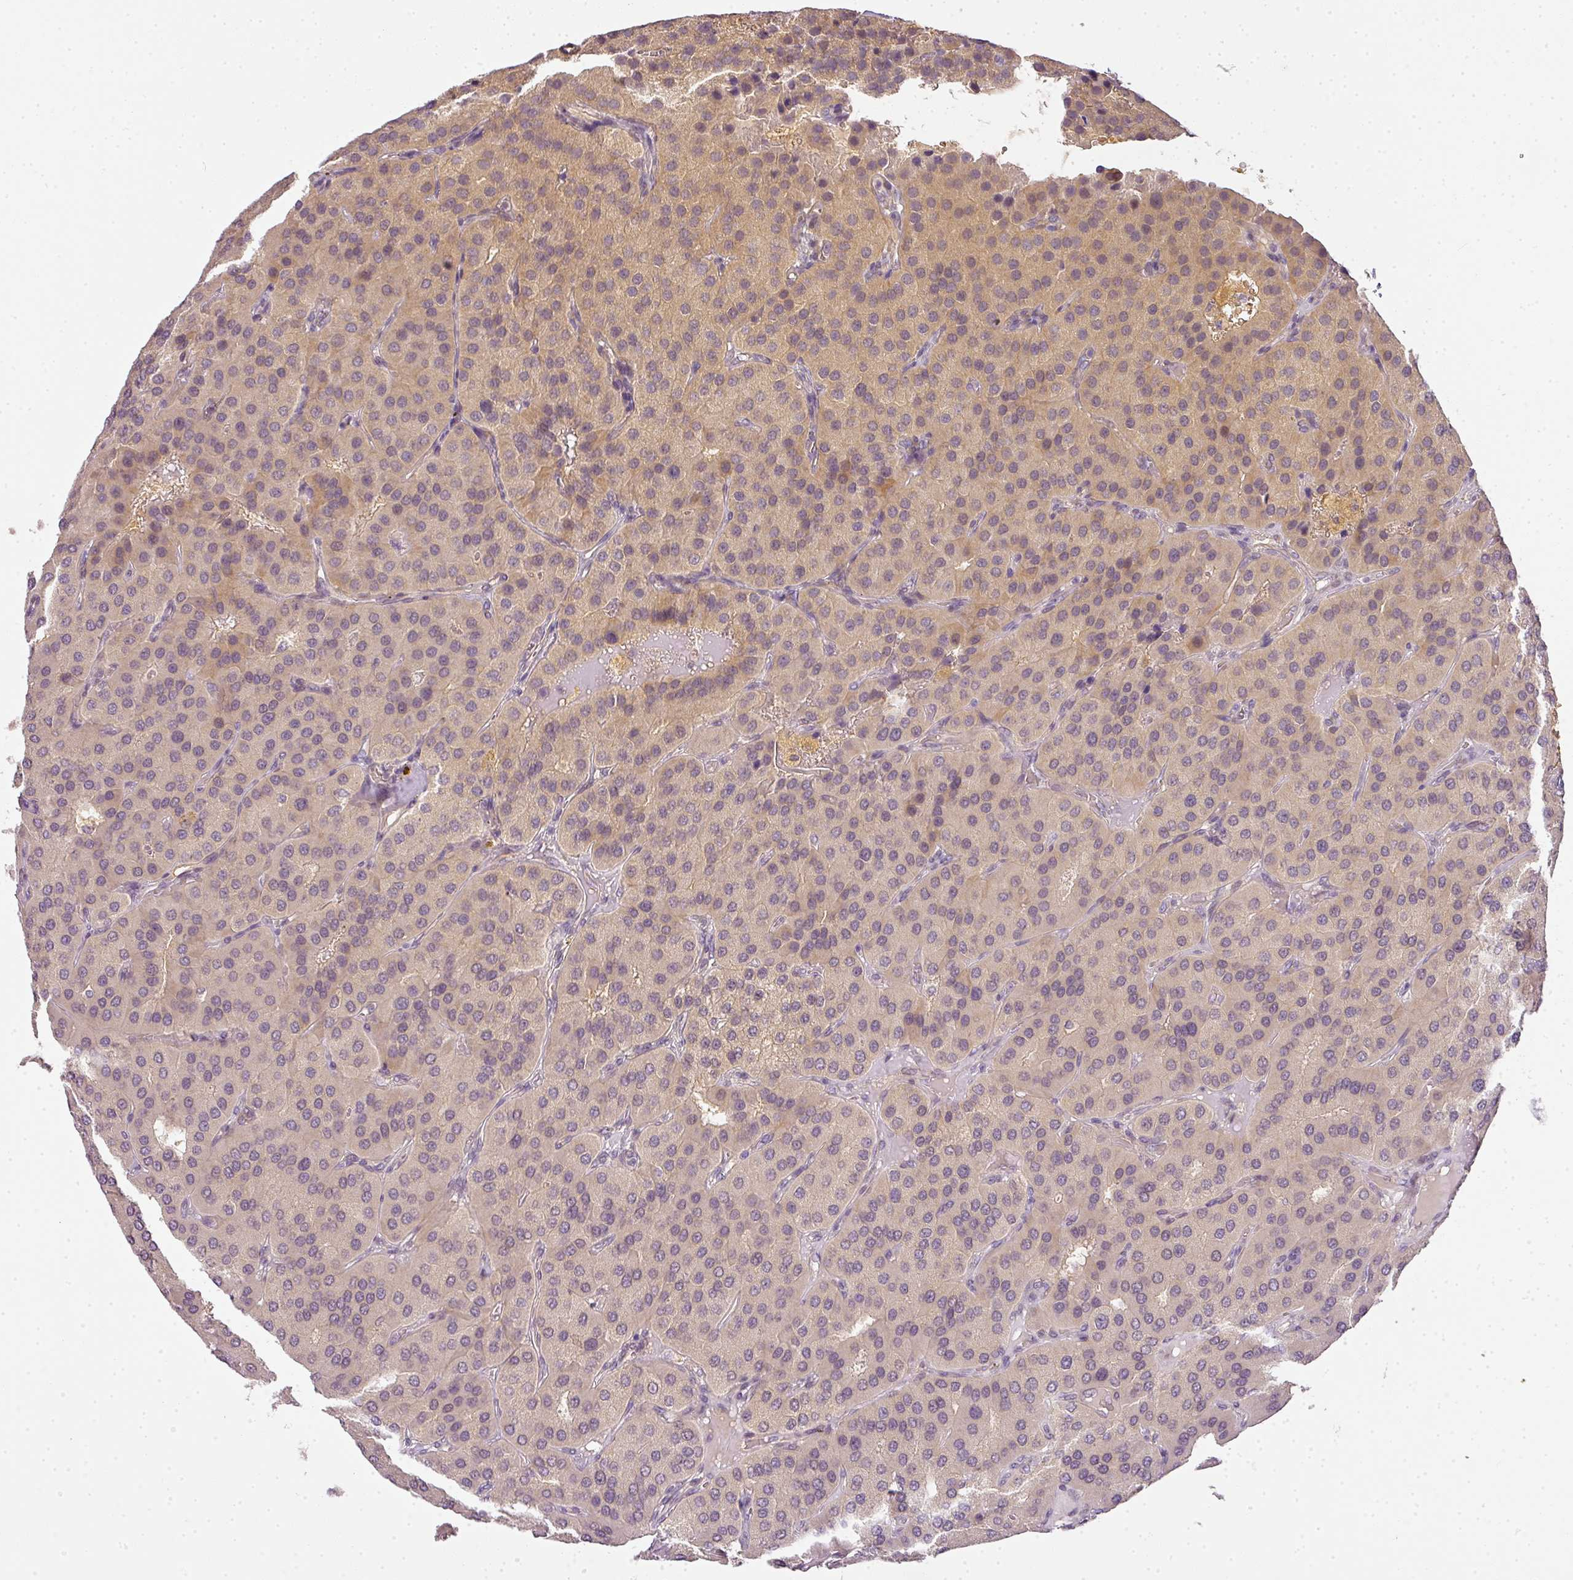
{"staining": {"intensity": "weak", "quantity": "25%-75%", "location": "cytoplasmic/membranous,nuclear"}, "tissue": "parathyroid gland", "cell_type": "Glandular cells", "image_type": "normal", "snomed": [{"axis": "morphology", "description": "Normal tissue, NOS"}, {"axis": "morphology", "description": "Adenoma, NOS"}, {"axis": "topography", "description": "Parathyroid gland"}], "caption": "This micrograph exhibits immunohistochemistry (IHC) staining of benign parathyroid gland, with low weak cytoplasmic/membranous,nuclear staining in approximately 25%-75% of glandular cells.", "gene": "ADH5", "patient": {"sex": "female", "age": 86}}